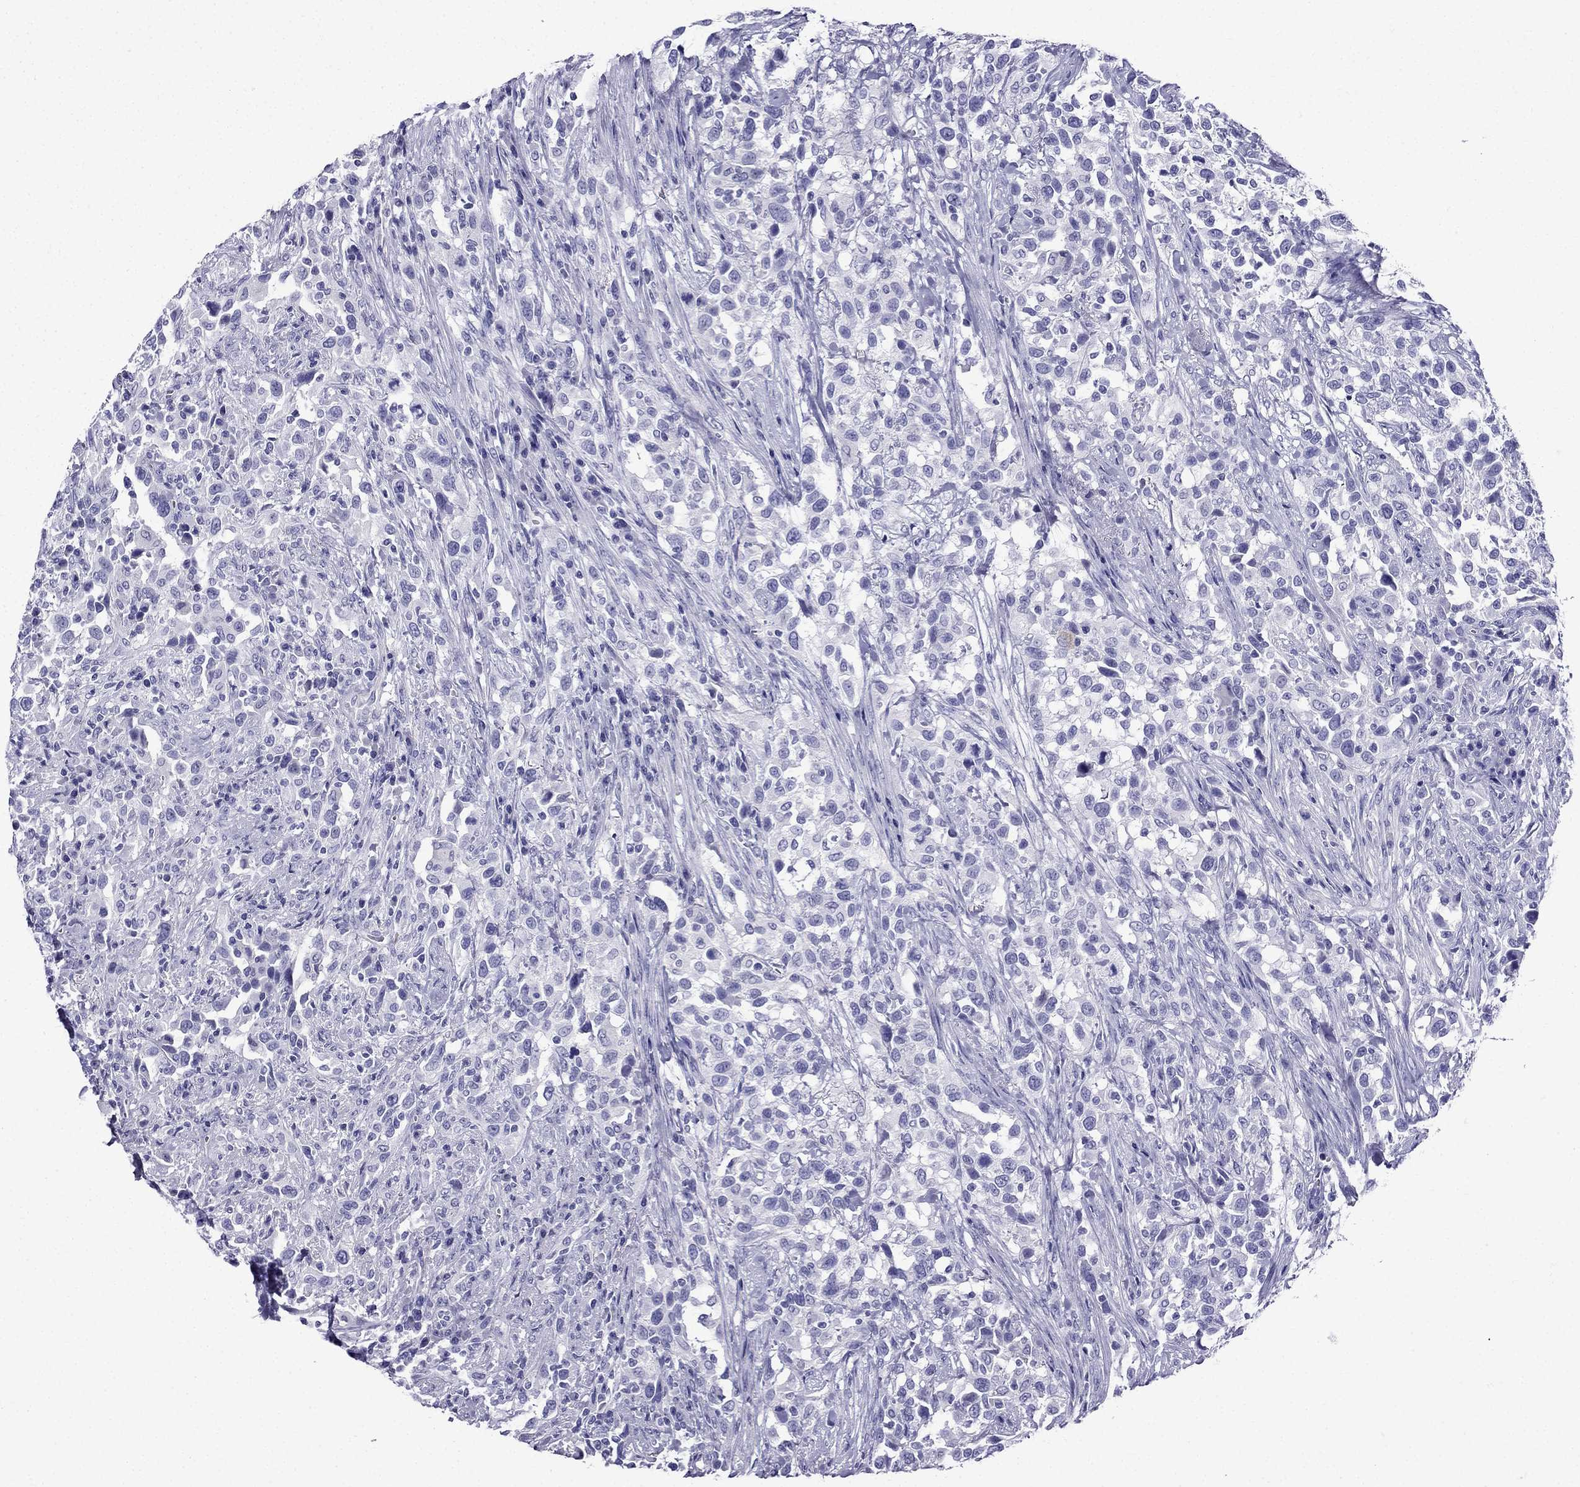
{"staining": {"intensity": "negative", "quantity": "none", "location": "none"}, "tissue": "urothelial cancer", "cell_type": "Tumor cells", "image_type": "cancer", "snomed": [{"axis": "morphology", "description": "Urothelial carcinoma, NOS"}, {"axis": "morphology", "description": "Urothelial carcinoma, High grade"}, {"axis": "topography", "description": "Urinary bladder"}], "caption": "An immunohistochemistry image of urothelial cancer is shown. There is no staining in tumor cells of urothelial cancer. (DAB (3,3'-diaminobenzidine) IHC visualized using brightfield microscopy, high magnification).", "gene": "ERC2", "patient": {"sex": "female", "age": 64}}